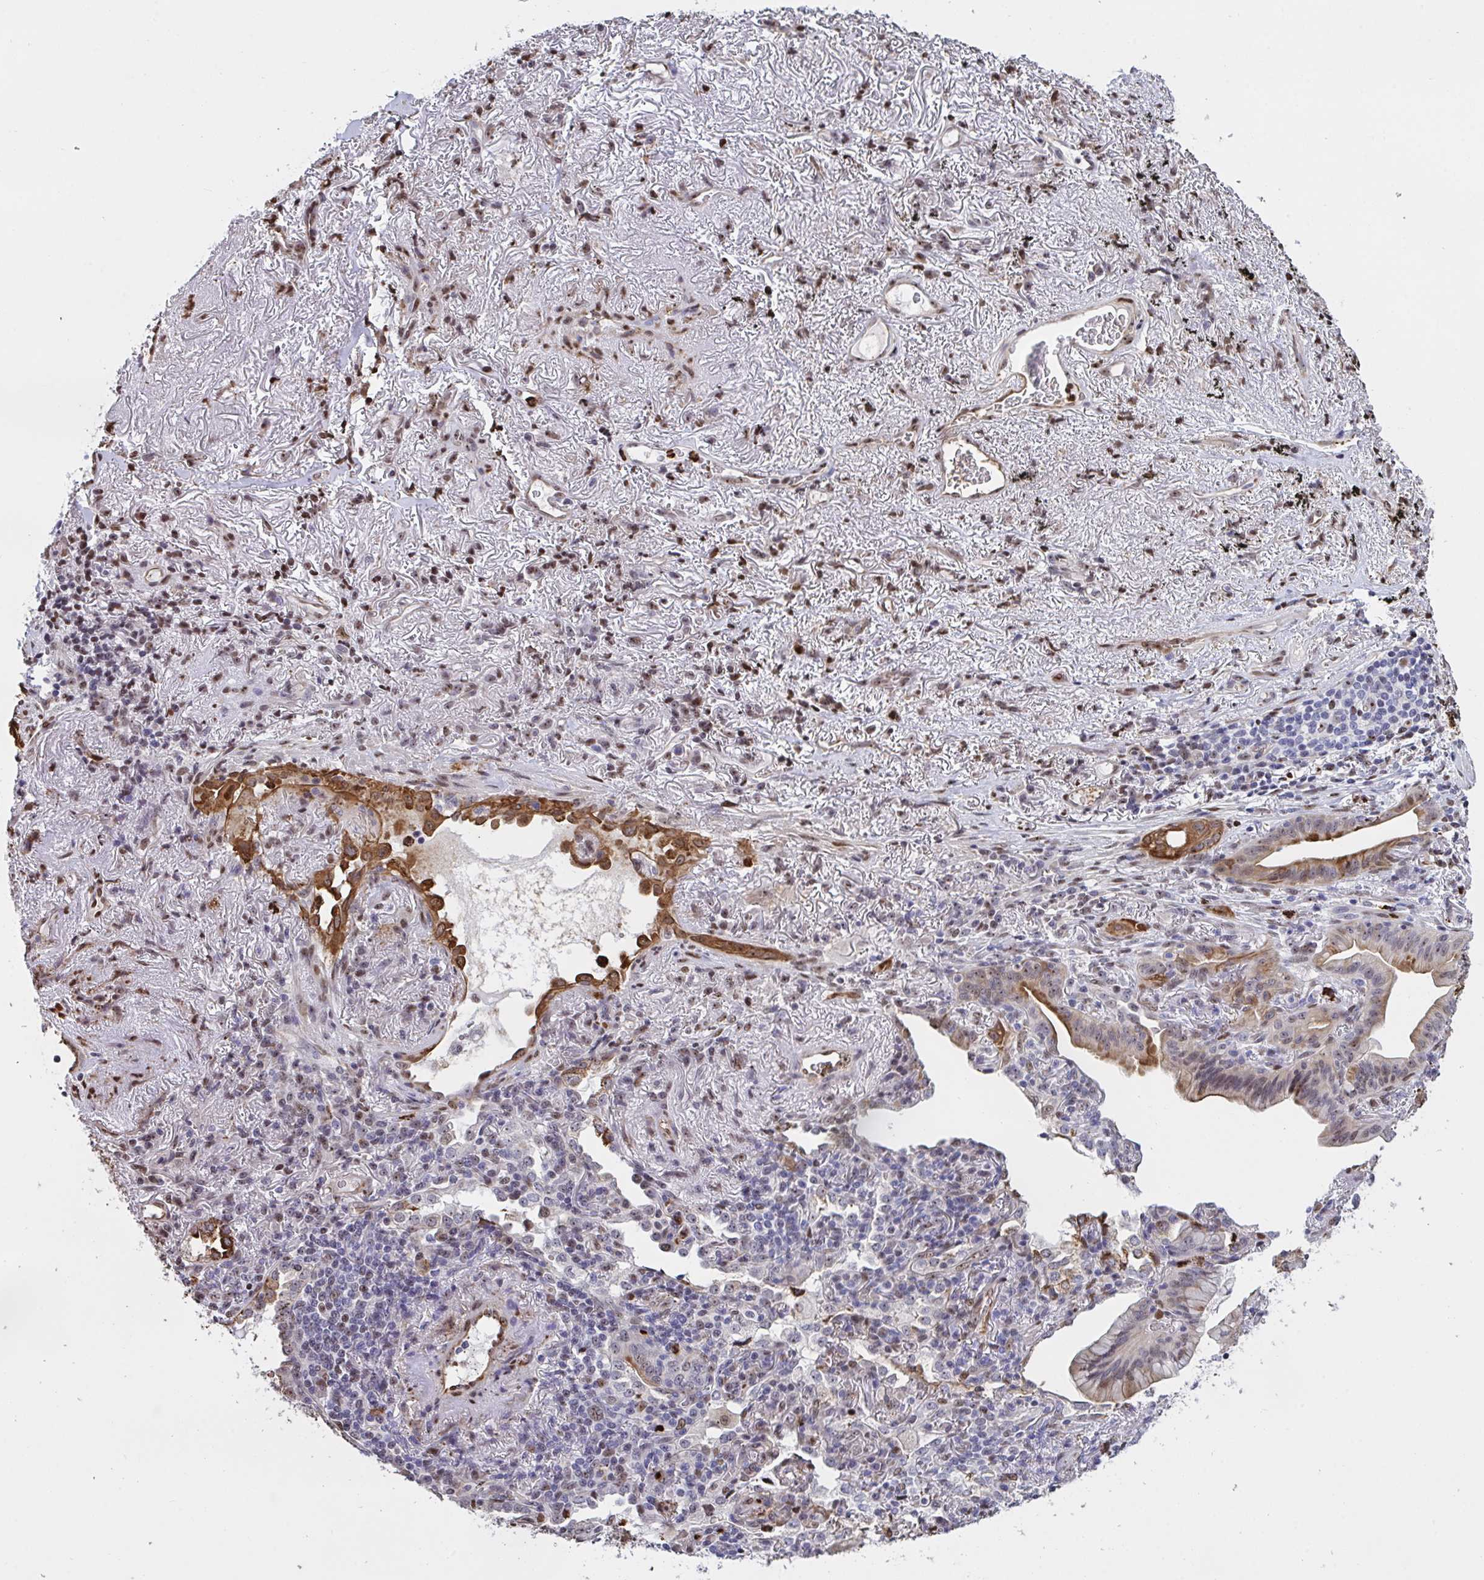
{"staining": {"intensity": "moderate", "quantity": "<25%", "location": "cytoplasmic/membranous,nuclear"}, "tissue": "lung cancer", "cell_type": "Tumor cells", "image_type": "cancer", "snomed": [{"axis": "morphology", "description": "Adenocarcinoma, NOS"}, {"axis": "topography", "description": "Lung"}], "caption": "Tumor cells display moderate cytoplasmic/membranous and nuclear positivity in about <25% of cells in adenocarcinoma (lung). (IHC, brightfield microscopy, high magnification).", "gene": "PELI2", "patient": {"sex": "male", "age": 77}}